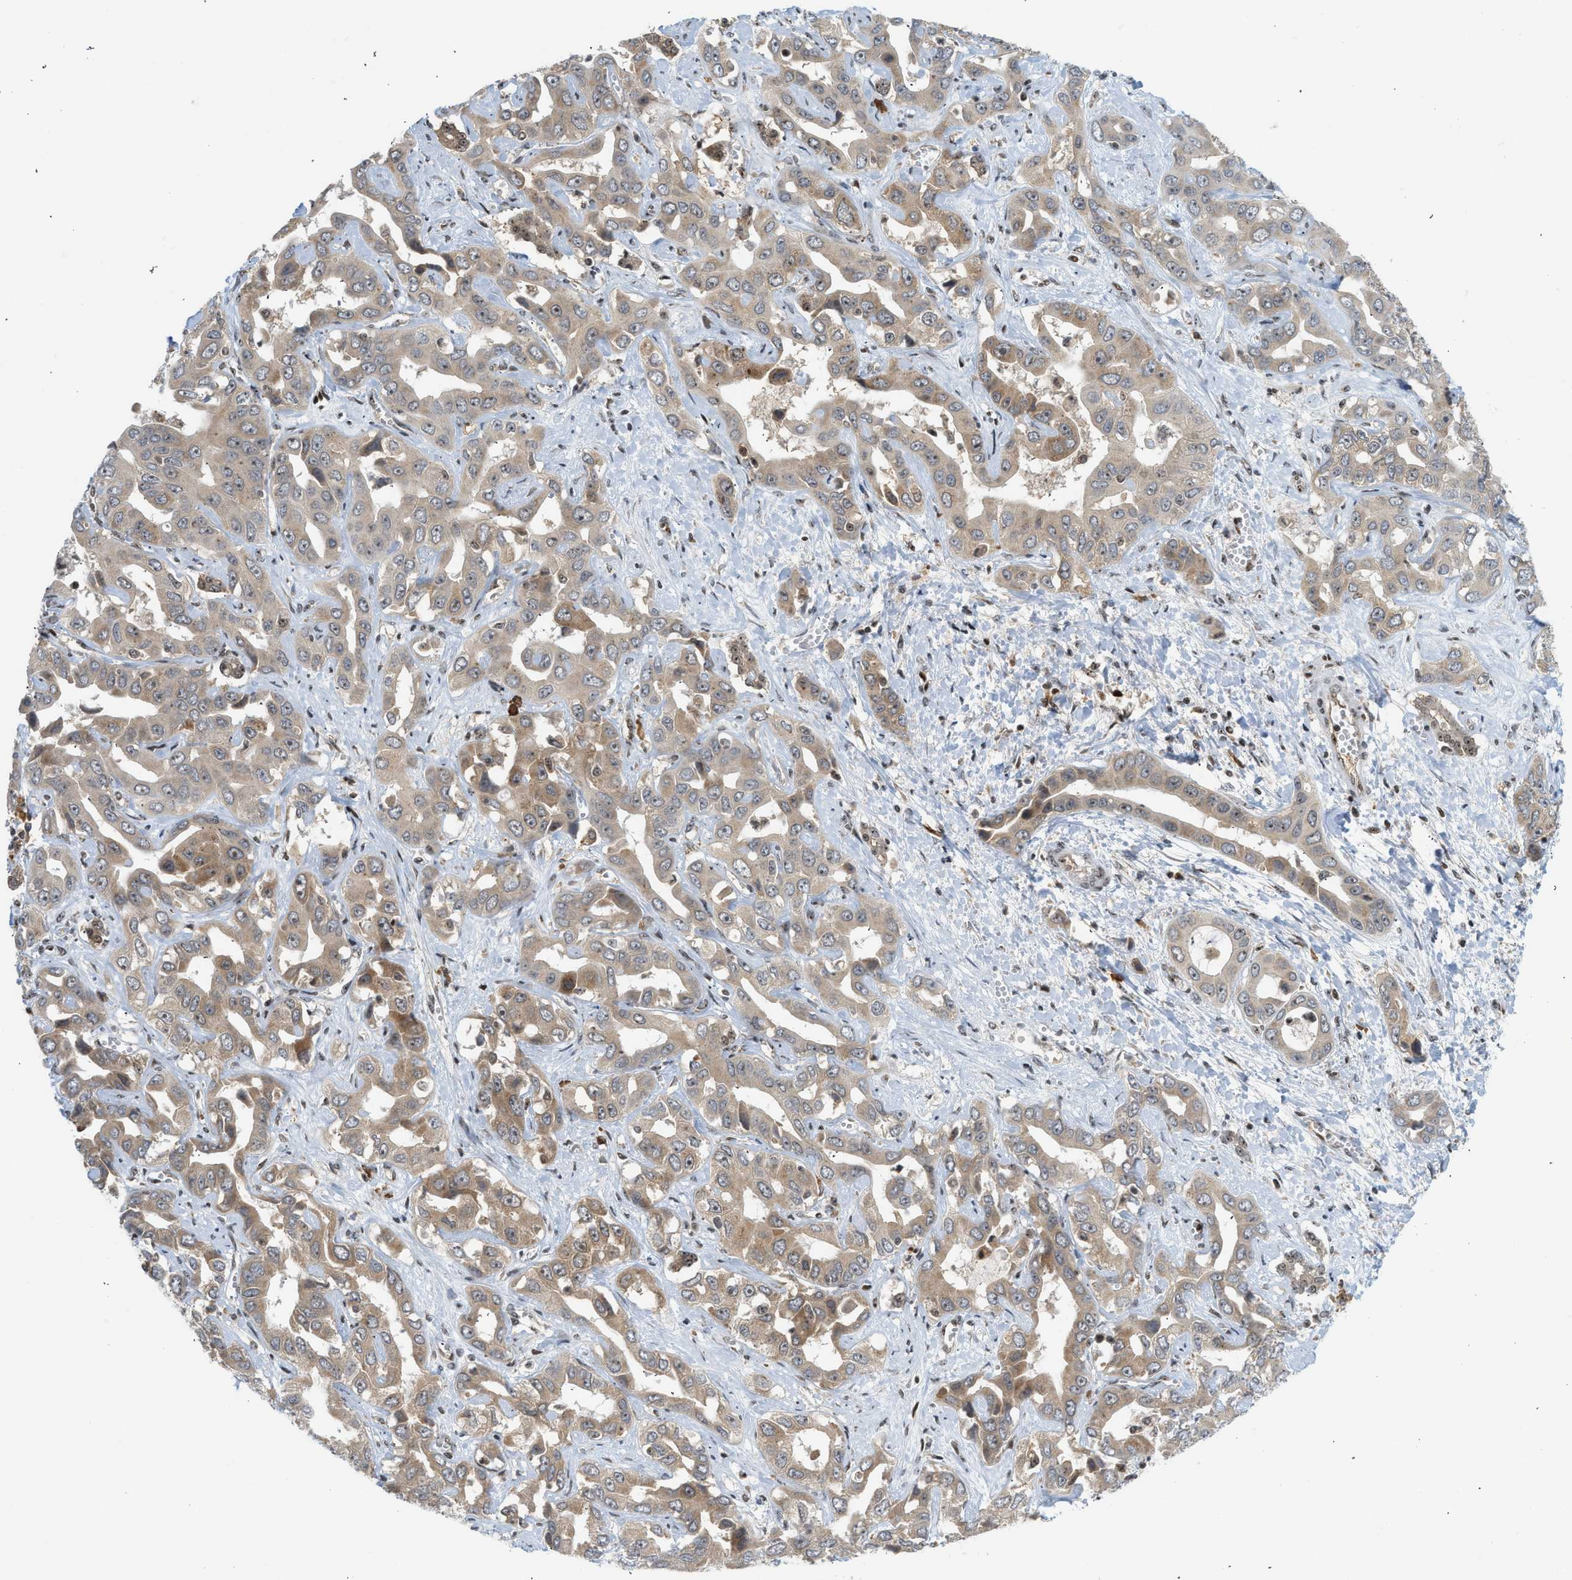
{"staining": {"intensity": "weak", "quantity": ">75%", "location": "cytoplasmic/membranous"}, "tissue": "liver cancer", "cell_type": "Tumor cells", "image_type": "cancer", "snomed": [{"axis": "morphology", "description": "Cholangiocarcinoma"}, {"axis": "topography", "description": "Liver"}], "caption": "Liver cancer (cholangiocarcinoma) tissue reveals weak cytoplasmic/membranous expression in approximately >75% of tumor cells, visualized by immunohistochemistry. Using DAB (3,3'-diaminobenzidine) (brown) and hematoxylin (blue) stains, captured at high magnification using brightfield microscopy.", "gene": "ZNF22", "patient": {"sex": "female", "age": 52}}